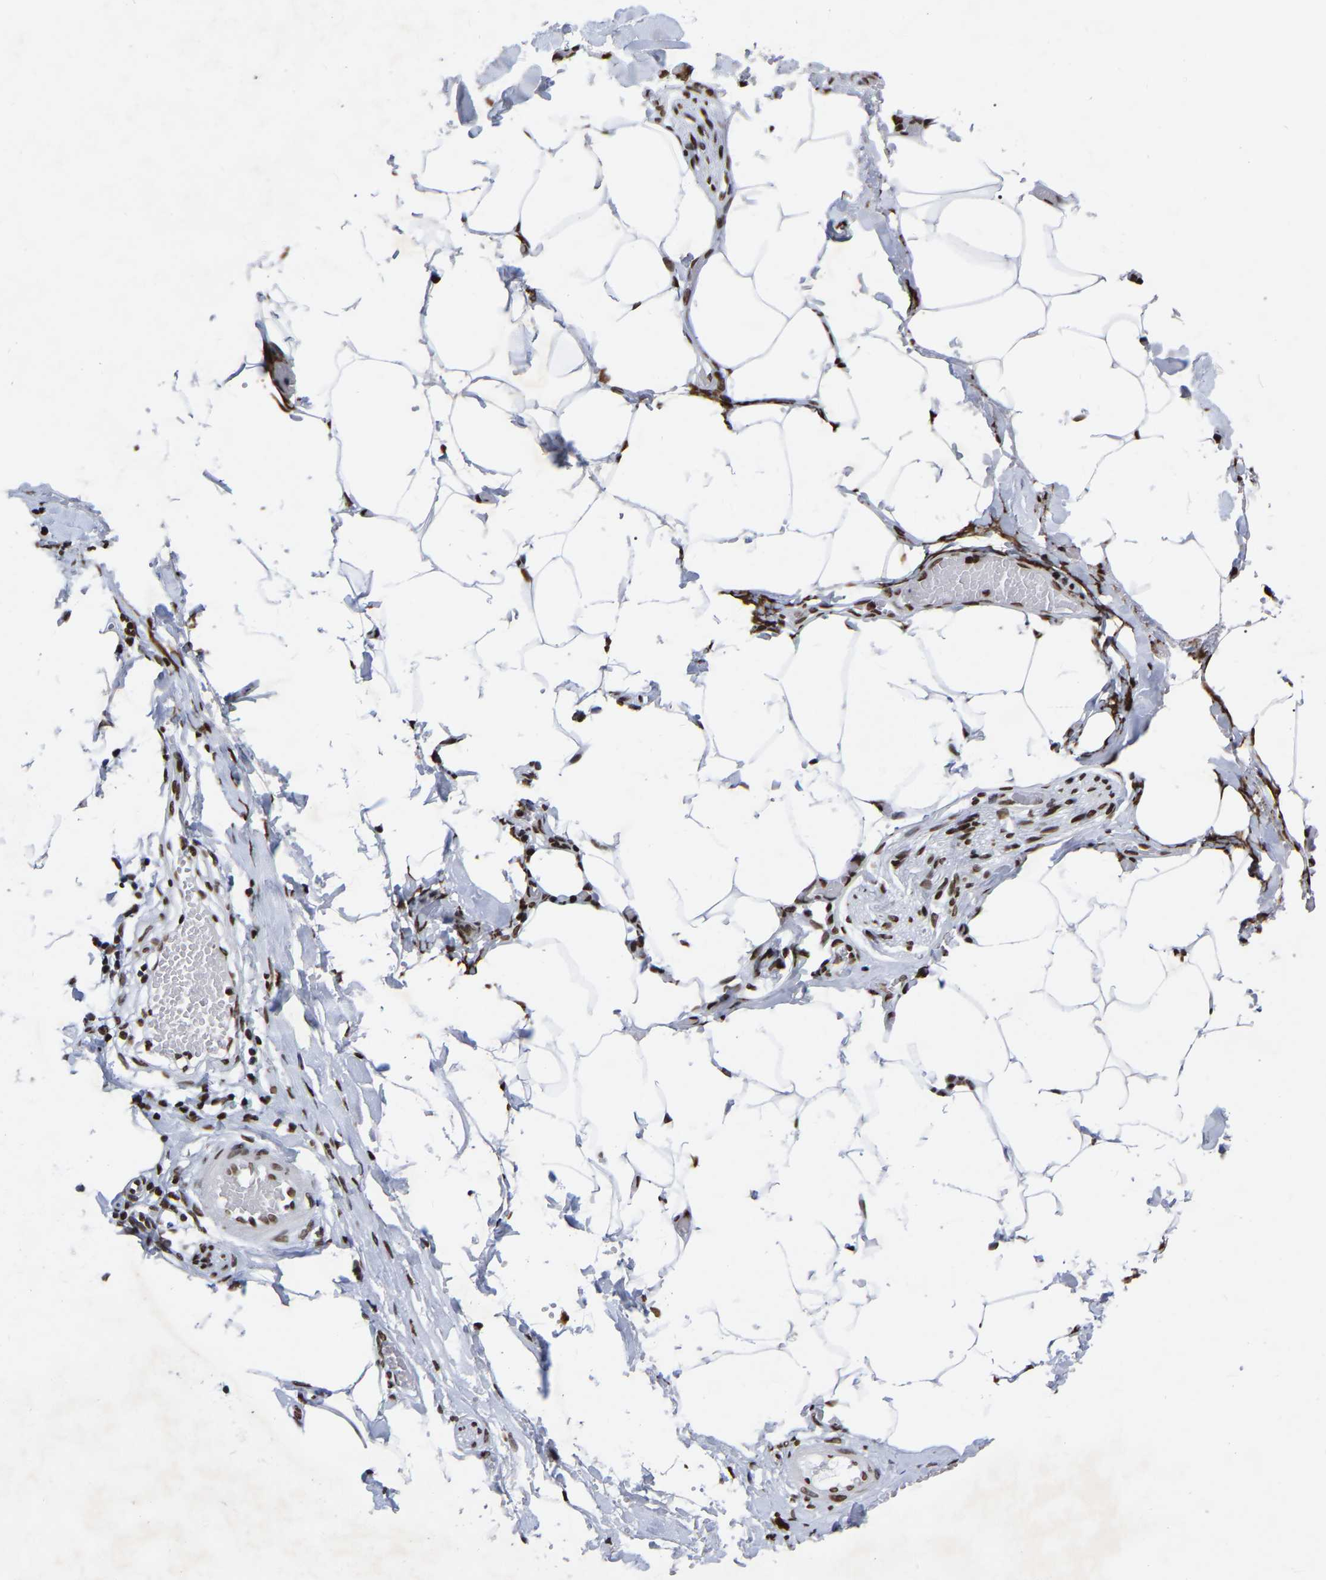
{"staining": {"intensity": "moderate", "quantity": ">75%", "location": "nuclear"}, "tissue": "adipose tissue", "cell_type": "Adipocytes", "image_type": "normal", "snomed": [{"axis": "morphology", "description": "Normal tissue, NOS"}, {"axis": "morphology", "description": "Adenocarcinoma, NOS"}, {"axis": "topography", "description": "Colon"}, {"axis": "topography", "description": "Peripheral nerve tissue"}], "caption": "Immunohistochemical staining of unremarkable adipose tissue reveals moderate nuclear protein expression in approximately >75% of adipocytes.", "gene": "PRCC", "patient": {"sex": "male", "age": 14}}